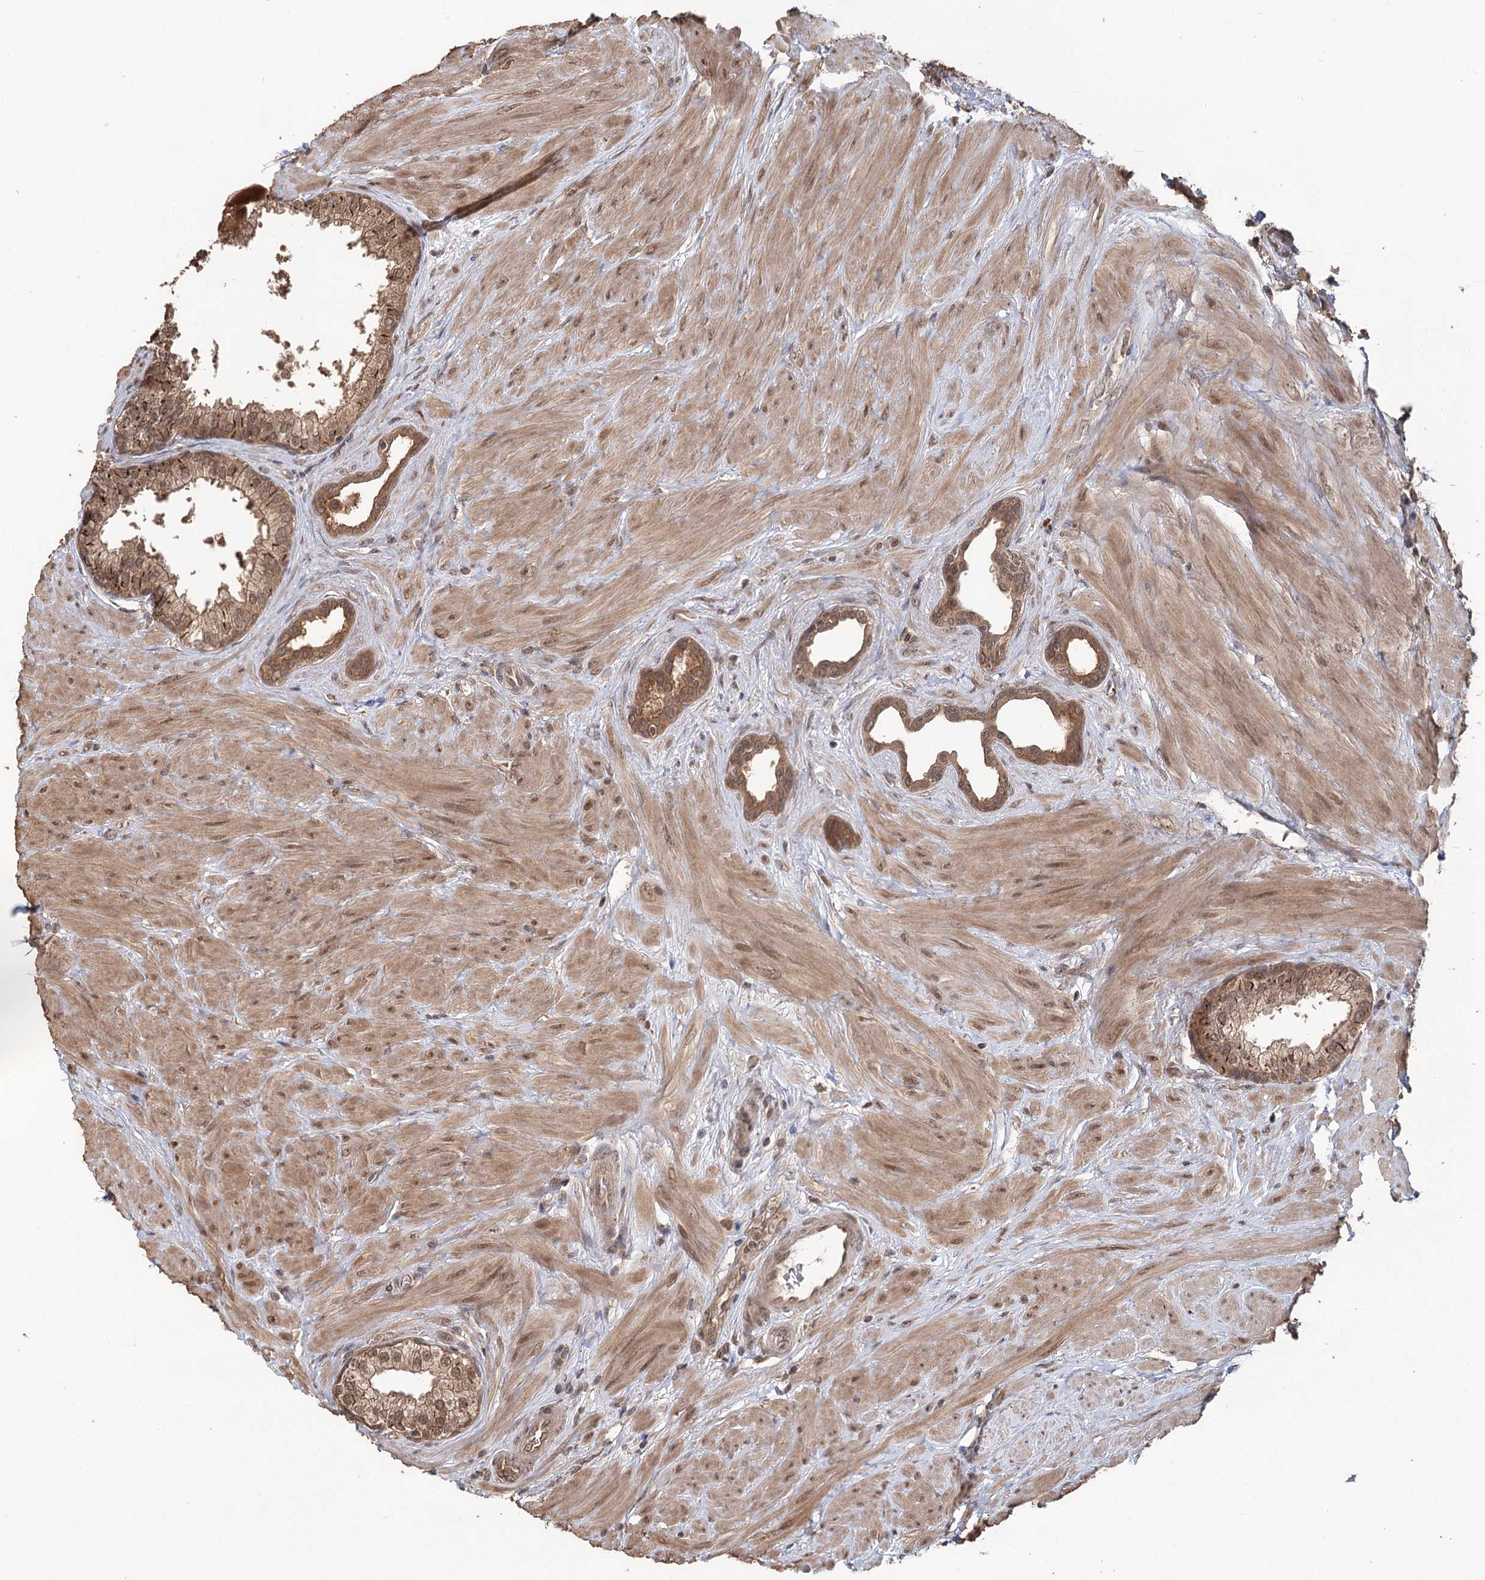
{"staining": {"intensity": "moderate", "quantity": ">75%", "location": "cytoplasmic/membranous,nuclear"}, "tissue": "prostate", "cell_type": "Glandular cells", "image_type": "normal", "snomed": [{"axis": "morphology", "description": "Normal tissue, NOS"}, {"axis": "topography", "description": "Prostate"}], "caption": "Immunohistochemistry (IHC) of benign prostate shows medium levels of moderate cytoplasmic/membranous,nuclear staining in approximately >75% of glandular cells.", "gene": "N6AMT1", "patient": {"sex": "male", "age": 48}}